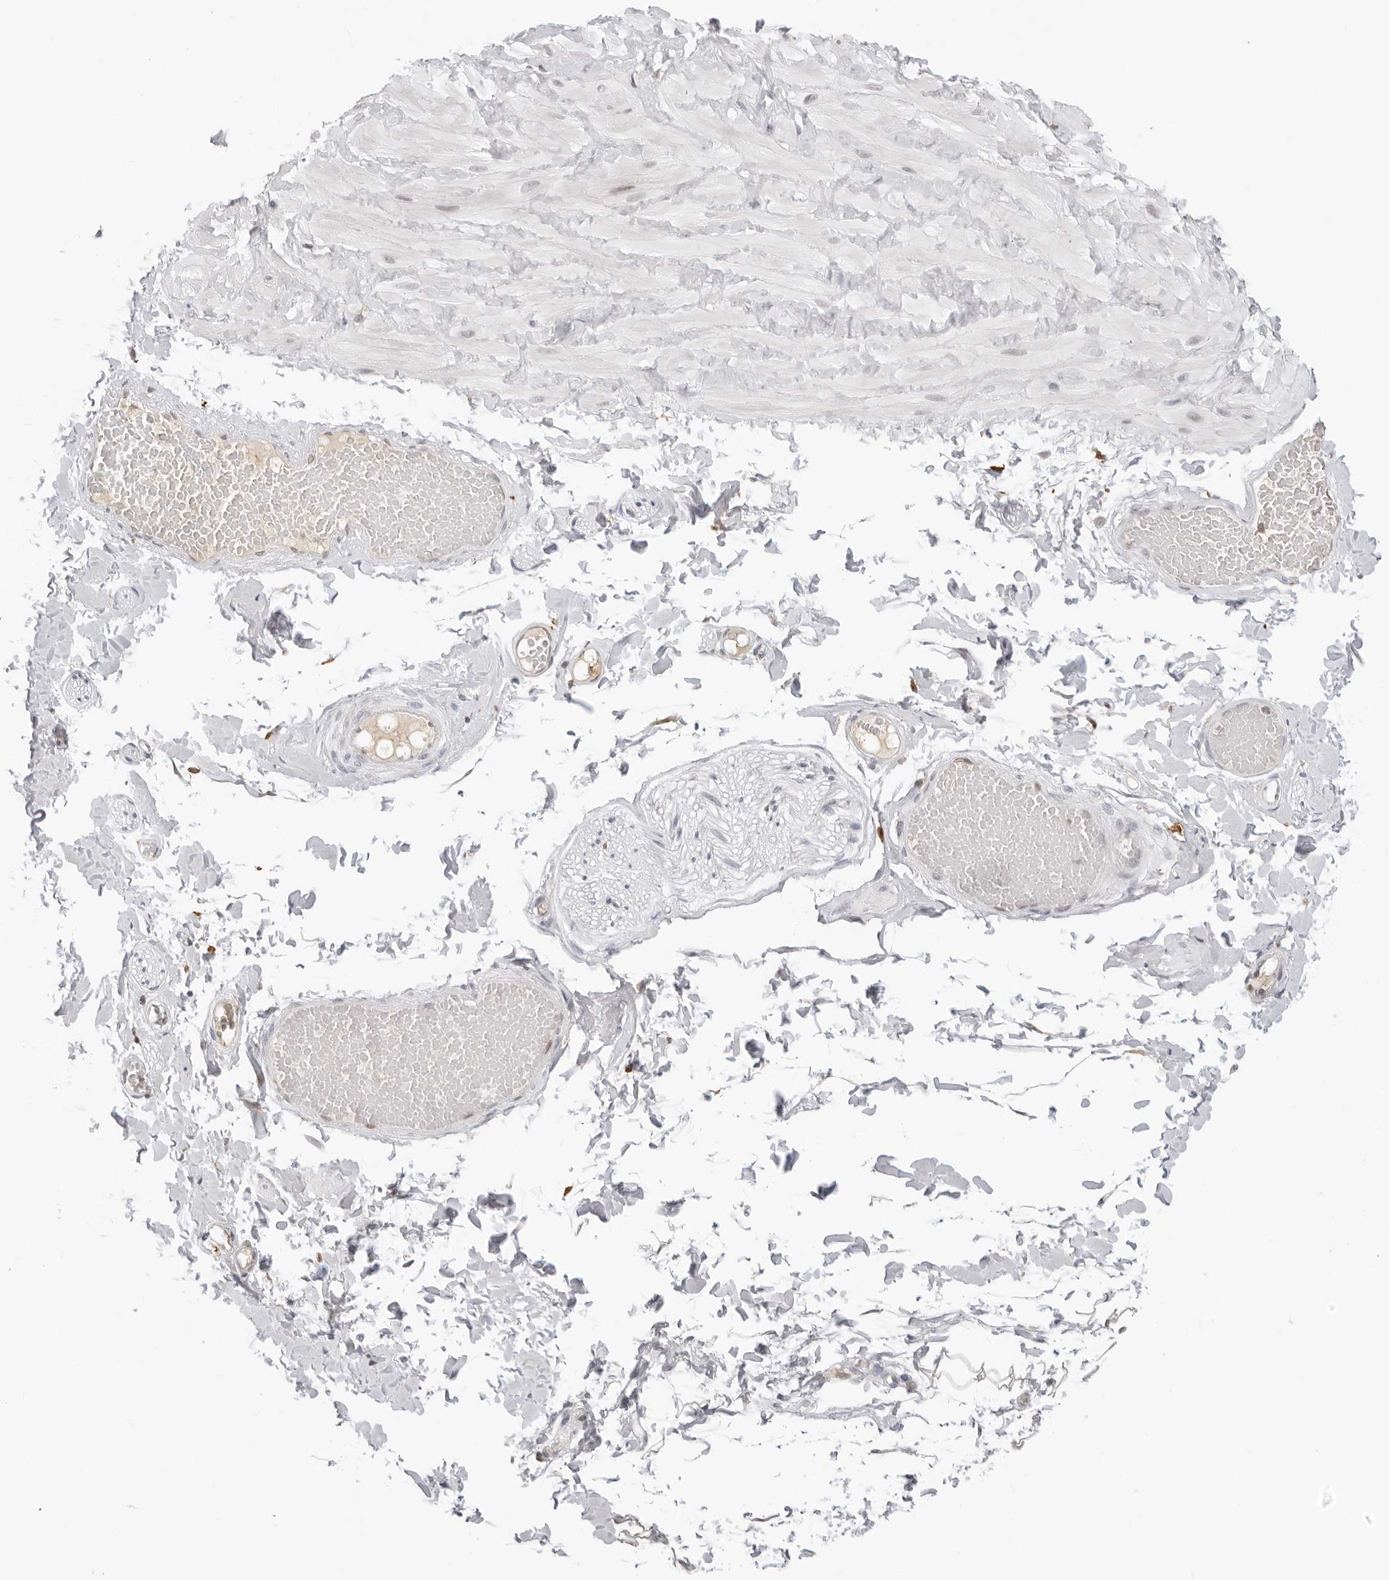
{"staining": {"intensity": "negative", "quantity": "none", "location": "none"}, "tissue": "adipose tissue", "cell_type": "Adipocytes", "image_type": "normal", "snomed": [{"axis": "morphology", "description": "Normal tissue, NOS"}, {"axis": "topography", "description": "Adipose tissue"}, {"axis": "topography", "description": "Vascular tissue"}, {"axis": "topography", "description": "Peripheral nerve tissue"}], "caption": "The immunohistochemistry image has no significant staining in adipocytes of adipose tissue.", "gene": "MSH6", "patient": {"sex": "male", "age": 25}}